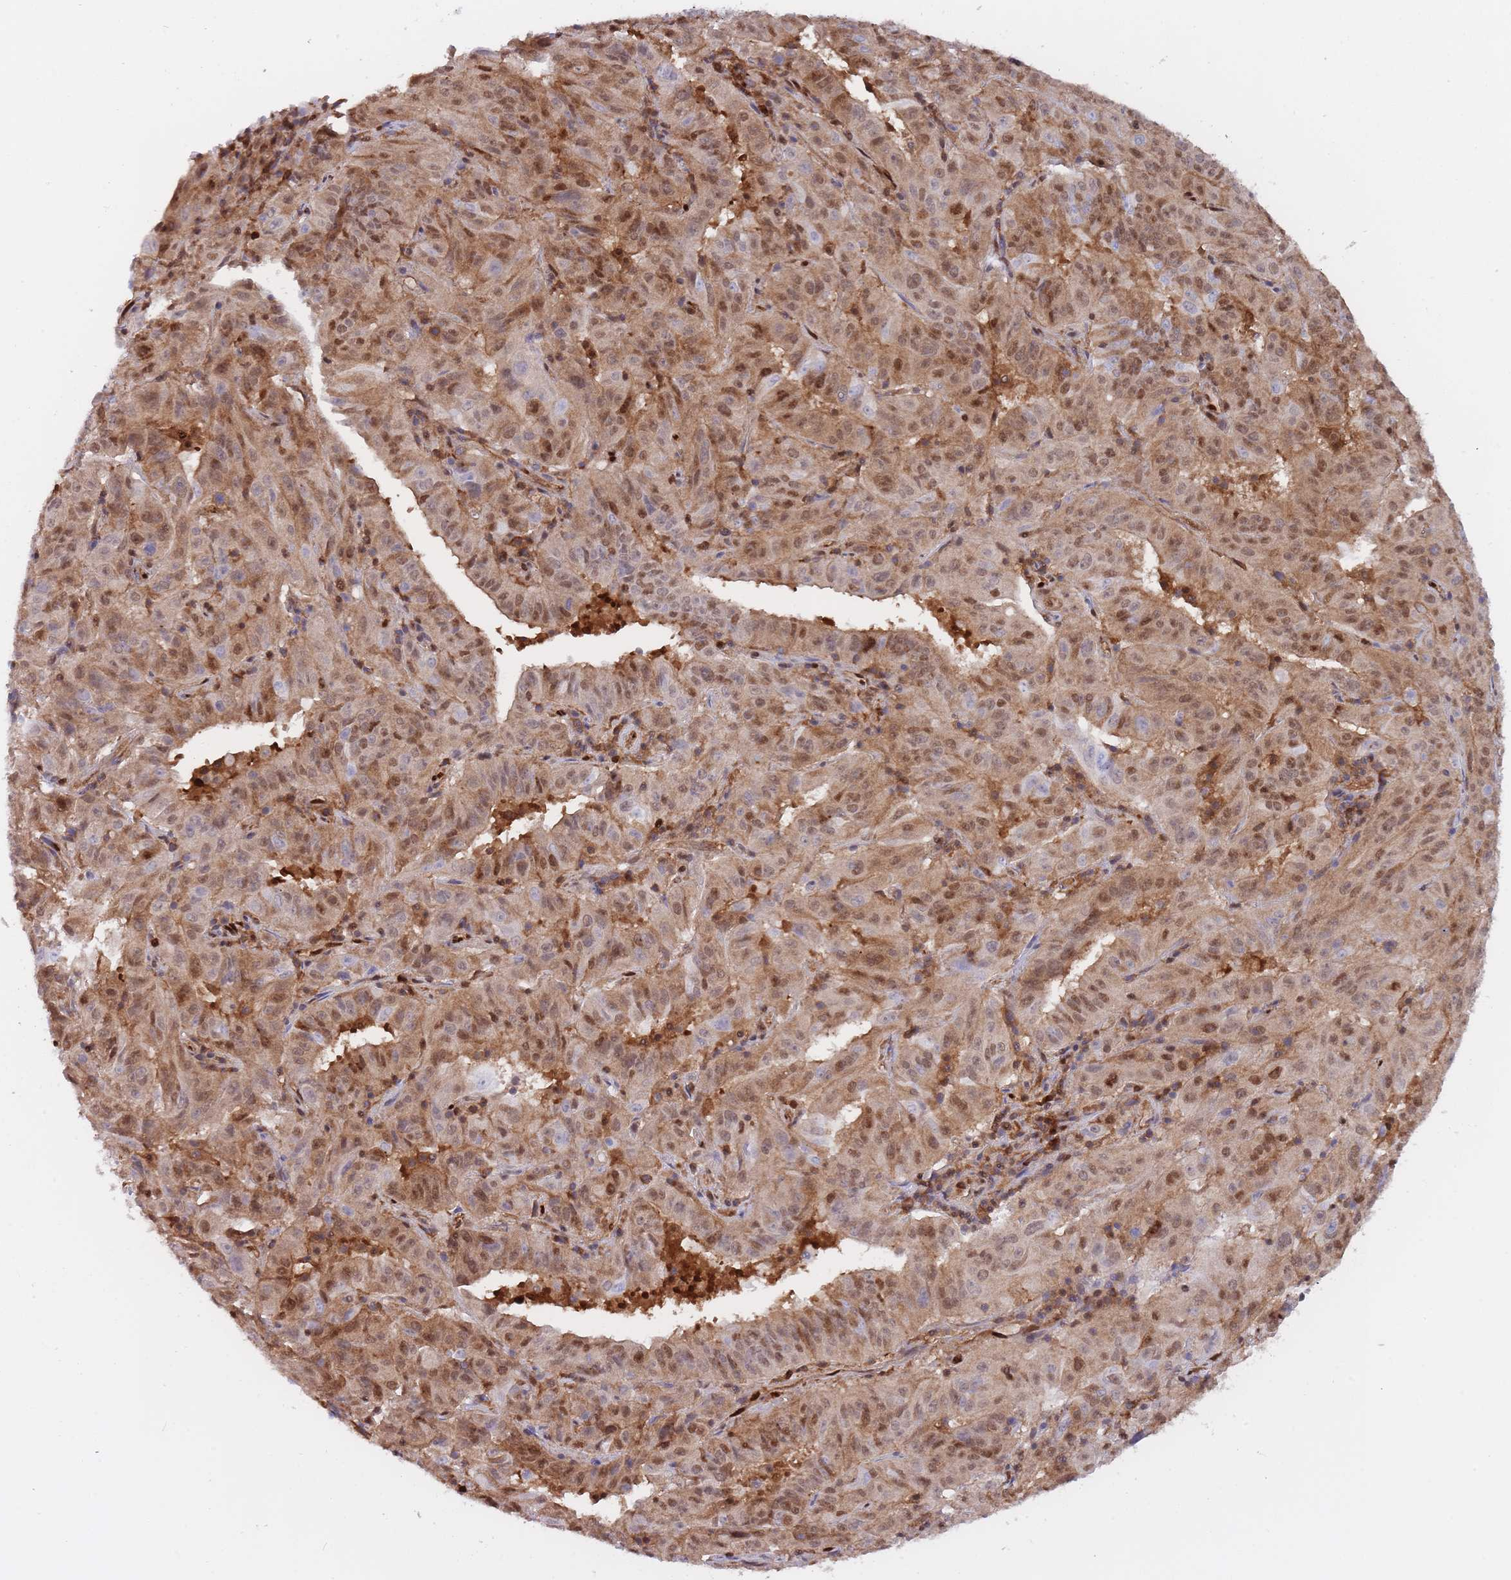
{"staining": {"intensity": "moderate", "quantity": ">75%", "location": "cytoplasmic/membranous,nuclear"}, "tissue": "pancreatic cancer", "cell_type": "Tumor cells", "image_type": "cancer", "snomed": [{"axis": "morphology", "description": "Adenocarcinoma, NOS"}, {"axis": "topography", "description": "Pancreas"}], "caption": "Pancreatic cancer stained for a protein displays moderate cytoplasmic/membranous and nuclear positivity in tumor cells.", "gene": "NSFL1C", "patient": {"sex": "male", "age": 63}}